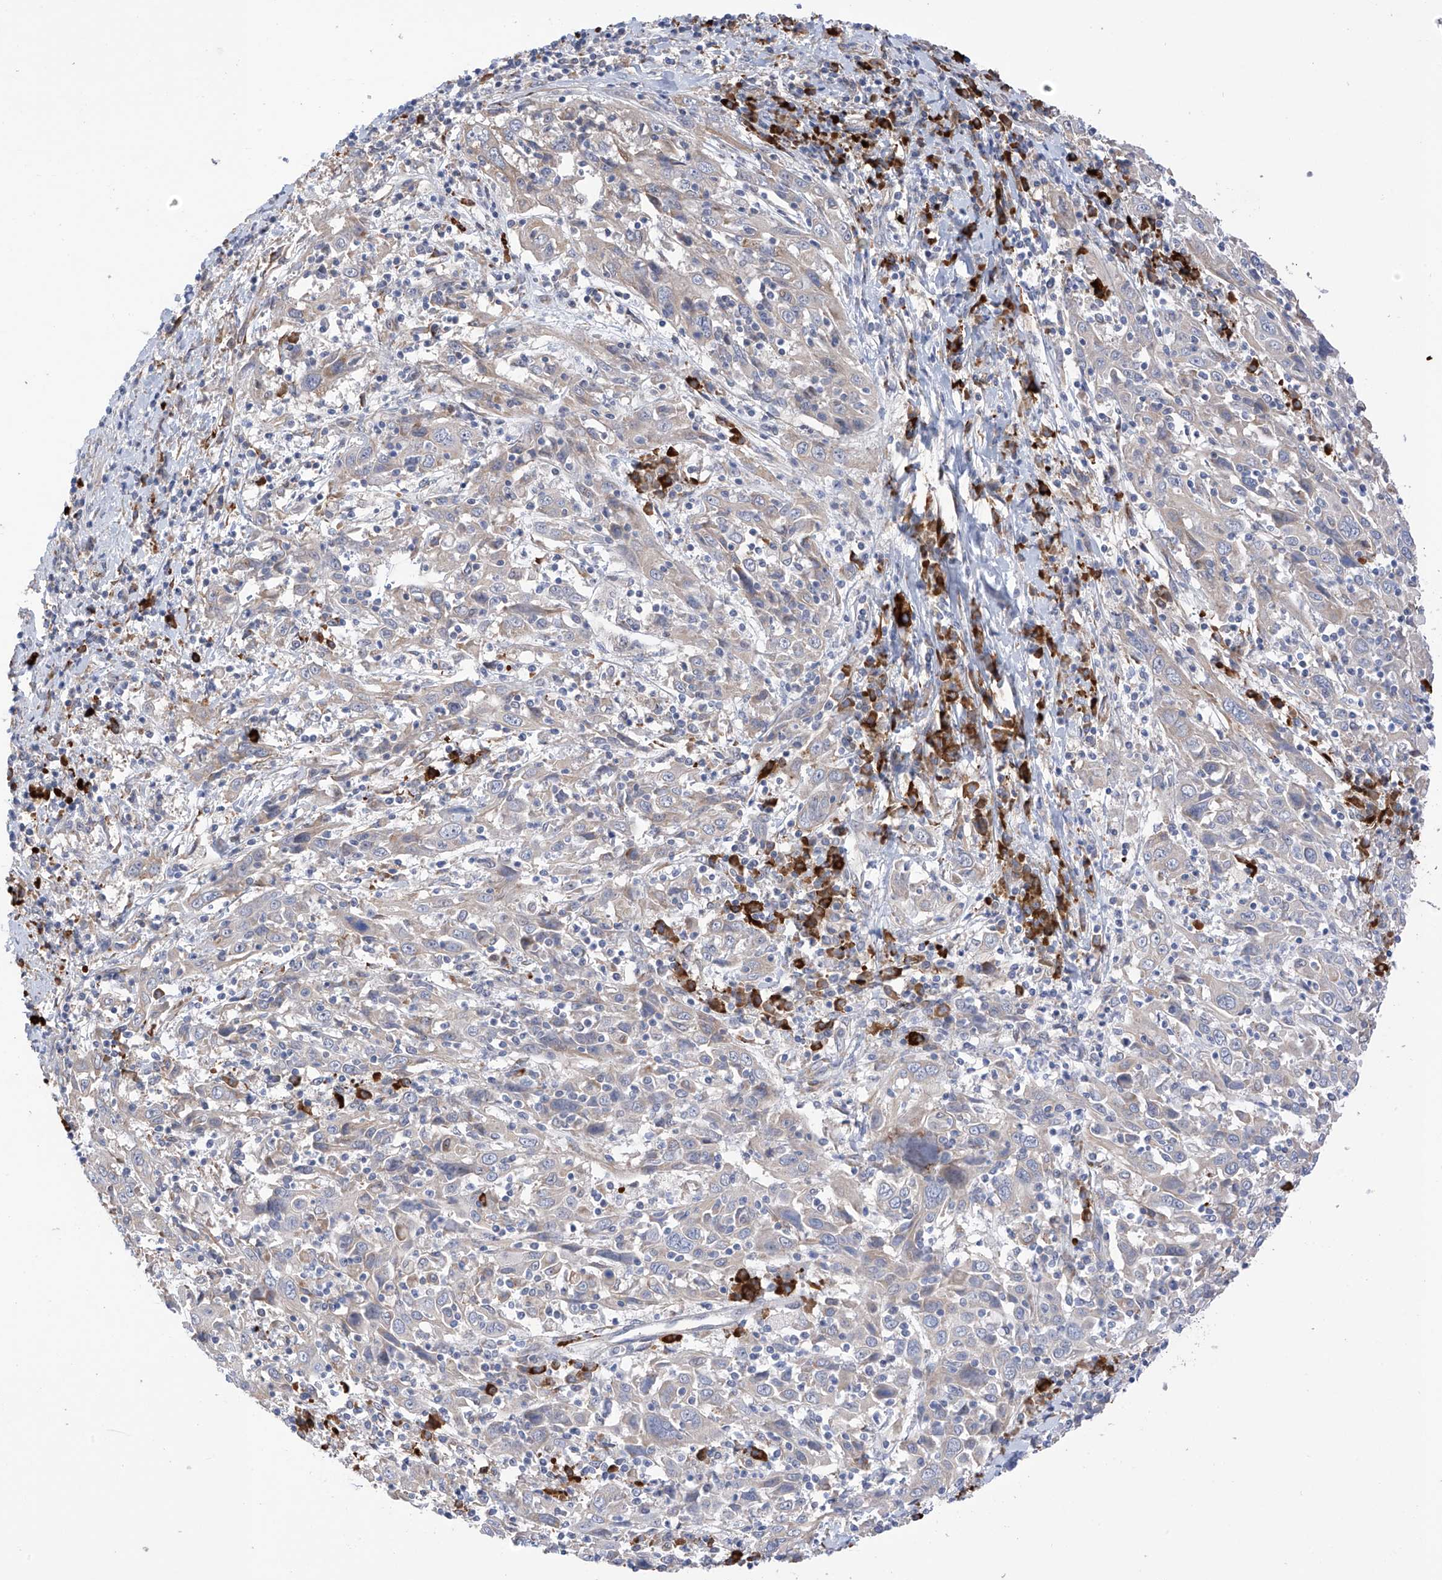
{"staining": {"intensity": "negative", "quantity": "none", "location": "none"}, "tissue": "cervical cancer", "cell_type": "Tumor cells", "image_type": "cancer", "snomed": [{"axis": "morphology", "description": "Squamous cell carcinoma, NOS"}, {"axis": "topography", "description": "Cervix"}], "caption": "IHC of human squamous cell carcinoma (cervical) displays no positivity in tumor cells. (IHC, brightfield microscopy, high magnification).", "gene": "REC8", "patient": {"sex": "female", "age": 46}}